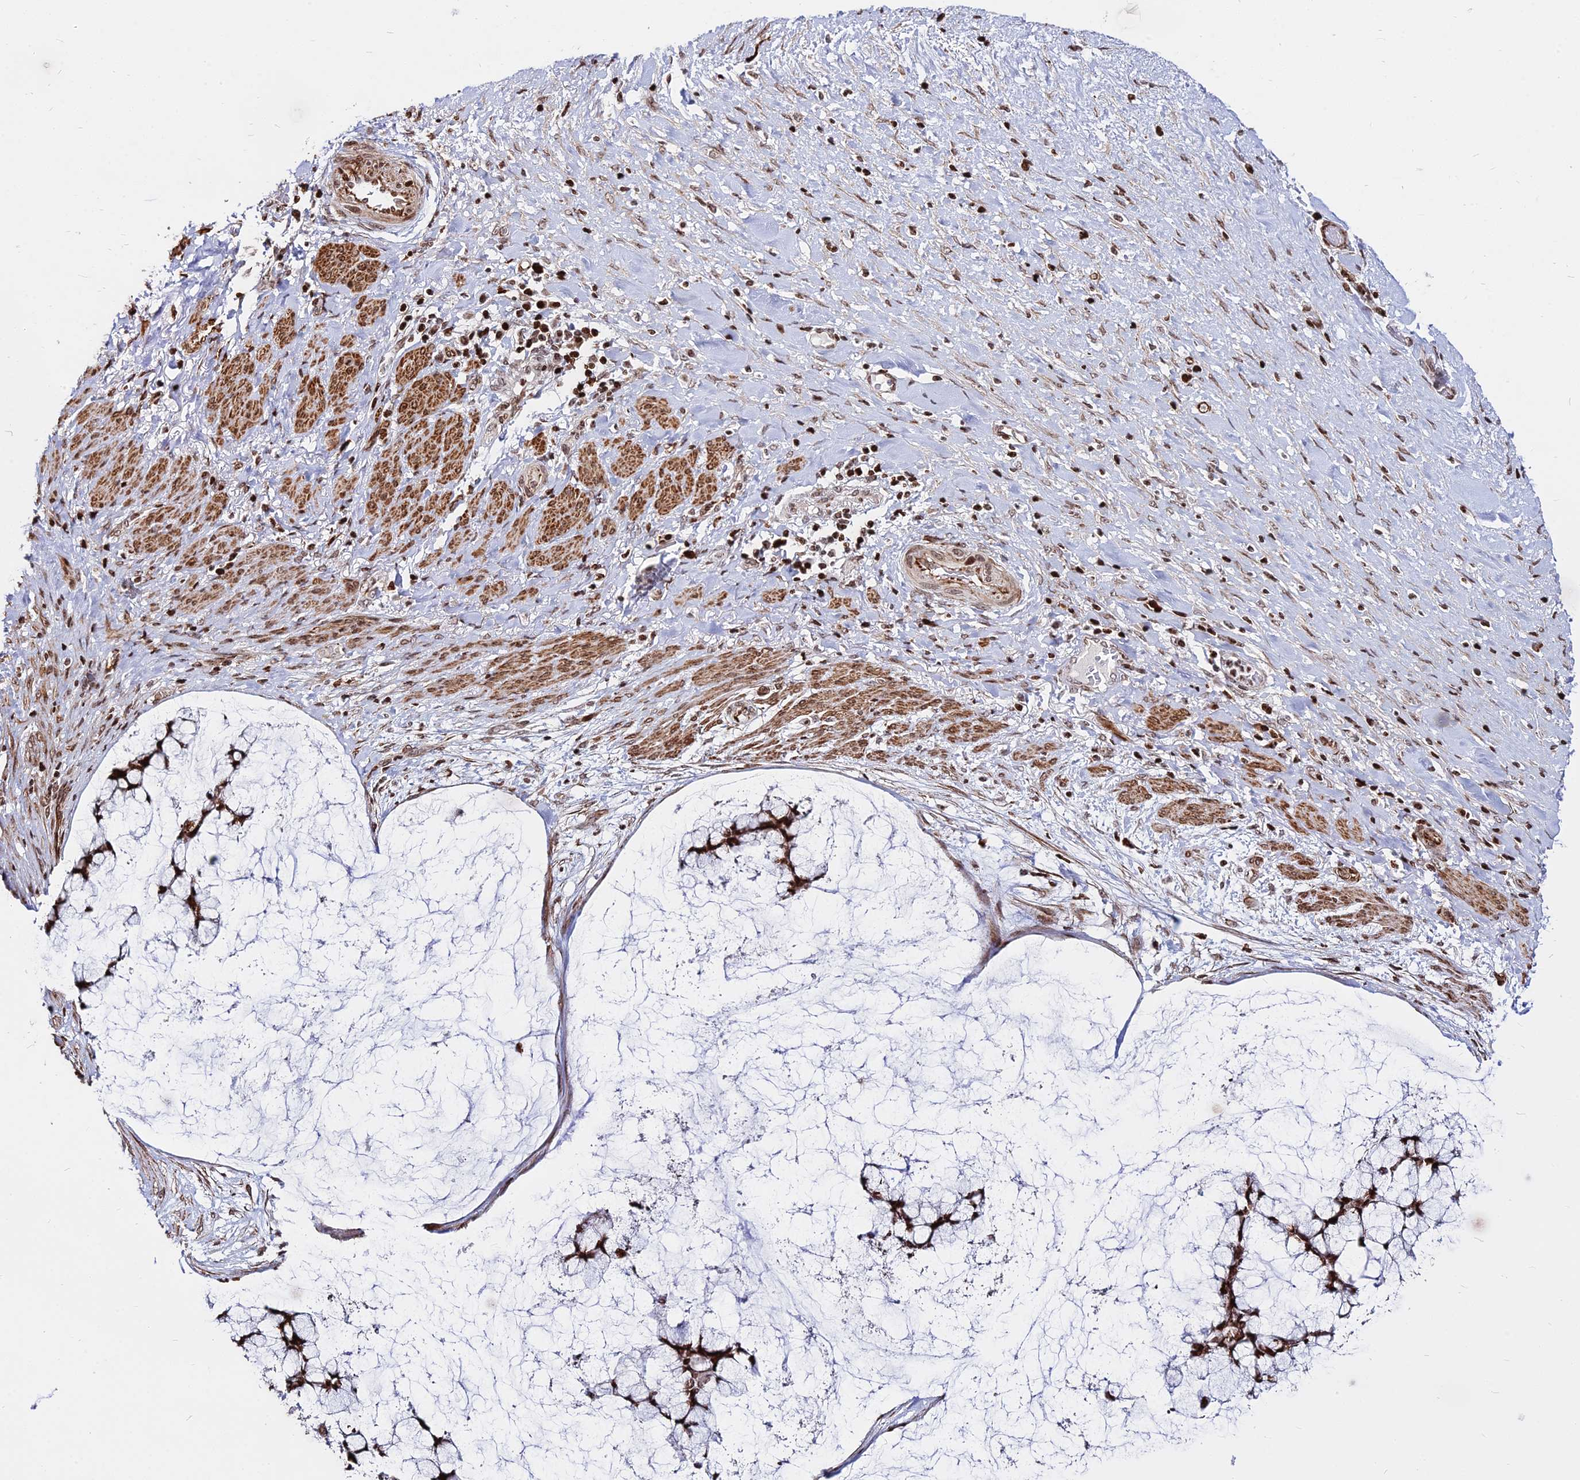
{"staining": {"intensity": "strong", "quantity": ">75%", "location": "cytoplasmic/membranous,nuclear"}, "tissue": "ovarian cancer", "cell_type": "Tumor cells", "image_type": "cancer", "snomed": [{"axis": "morphology", "description": "Cystadenocarcinoma, mucinous, NOS"}, {"axis": "topography", "description": "Ovary"}], "caption": "The micrograph demonstrates a brown stain indicating the presence of a protein in the cytoplasmic/membranous and nuclear of tumor cells in mucinous cystadenocarcinoma (ovarian).", "gene": "NYAP2", "patient": {"sex": "female", "age": 42}}